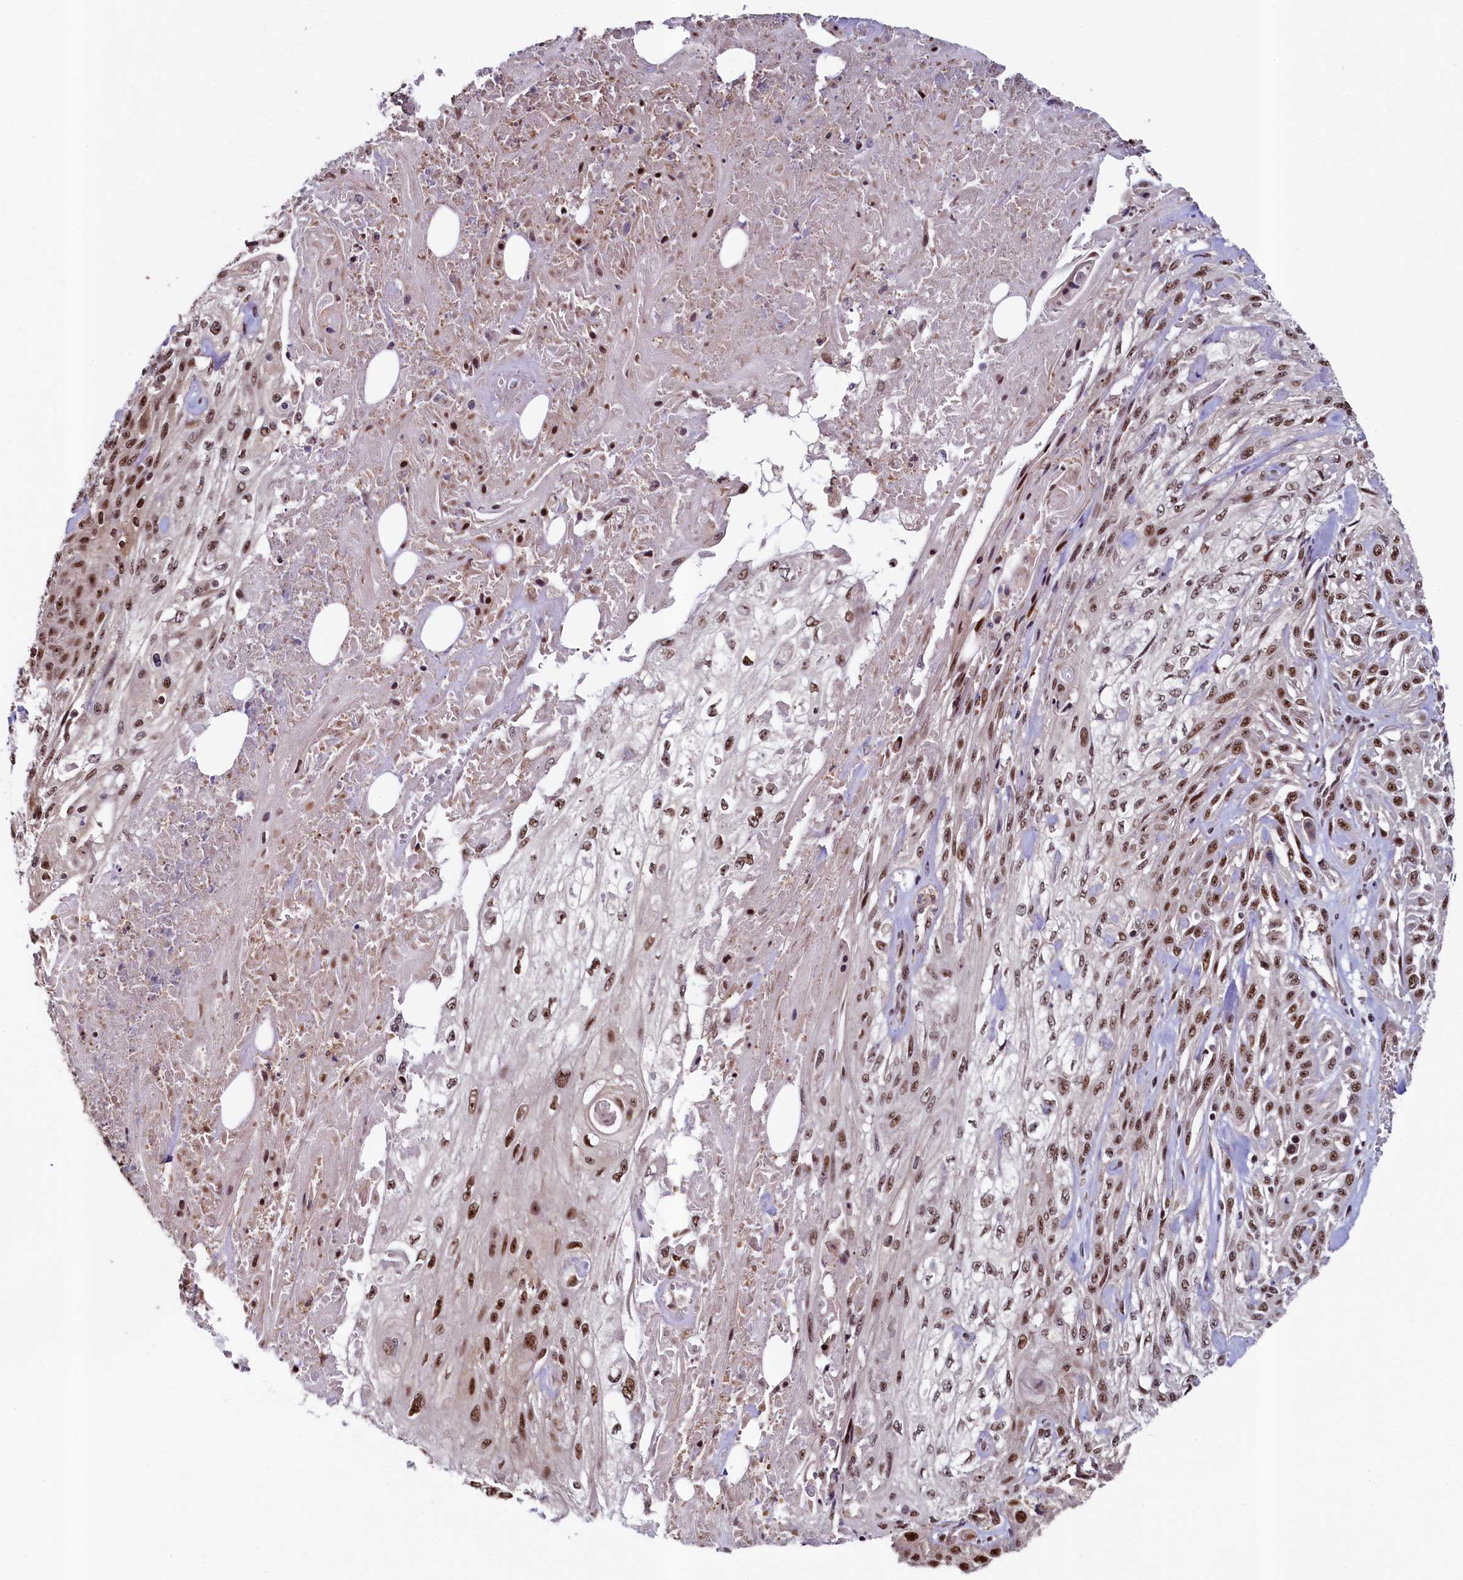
{"staining": {"intensity": "moderate", "quantity": ">75%", "location": "nuclear"}, "tissue": "skin cancer", "cell_type": "Tumor cells", "image_type": "cancer", "snomed": [{"axis": "morphology", "description": "Squamous cell carcinoma, NOS"}, {"axis": "morphology", "description": "Squamous cell carcinoma, metastatic, NOS"}, {"axis": "topography", "description": "Skin"}, {"axis": "topography", "description": "Lymph node"}], "caption": "Tumor cells show moderate nuclear staining in approximately >75% of cells in skin squamous cell carcinoma. (IHC, brightfield microscopy, high magnification).", "gene": "LEO1", "patient": {"sex": "male", "age": 75}}